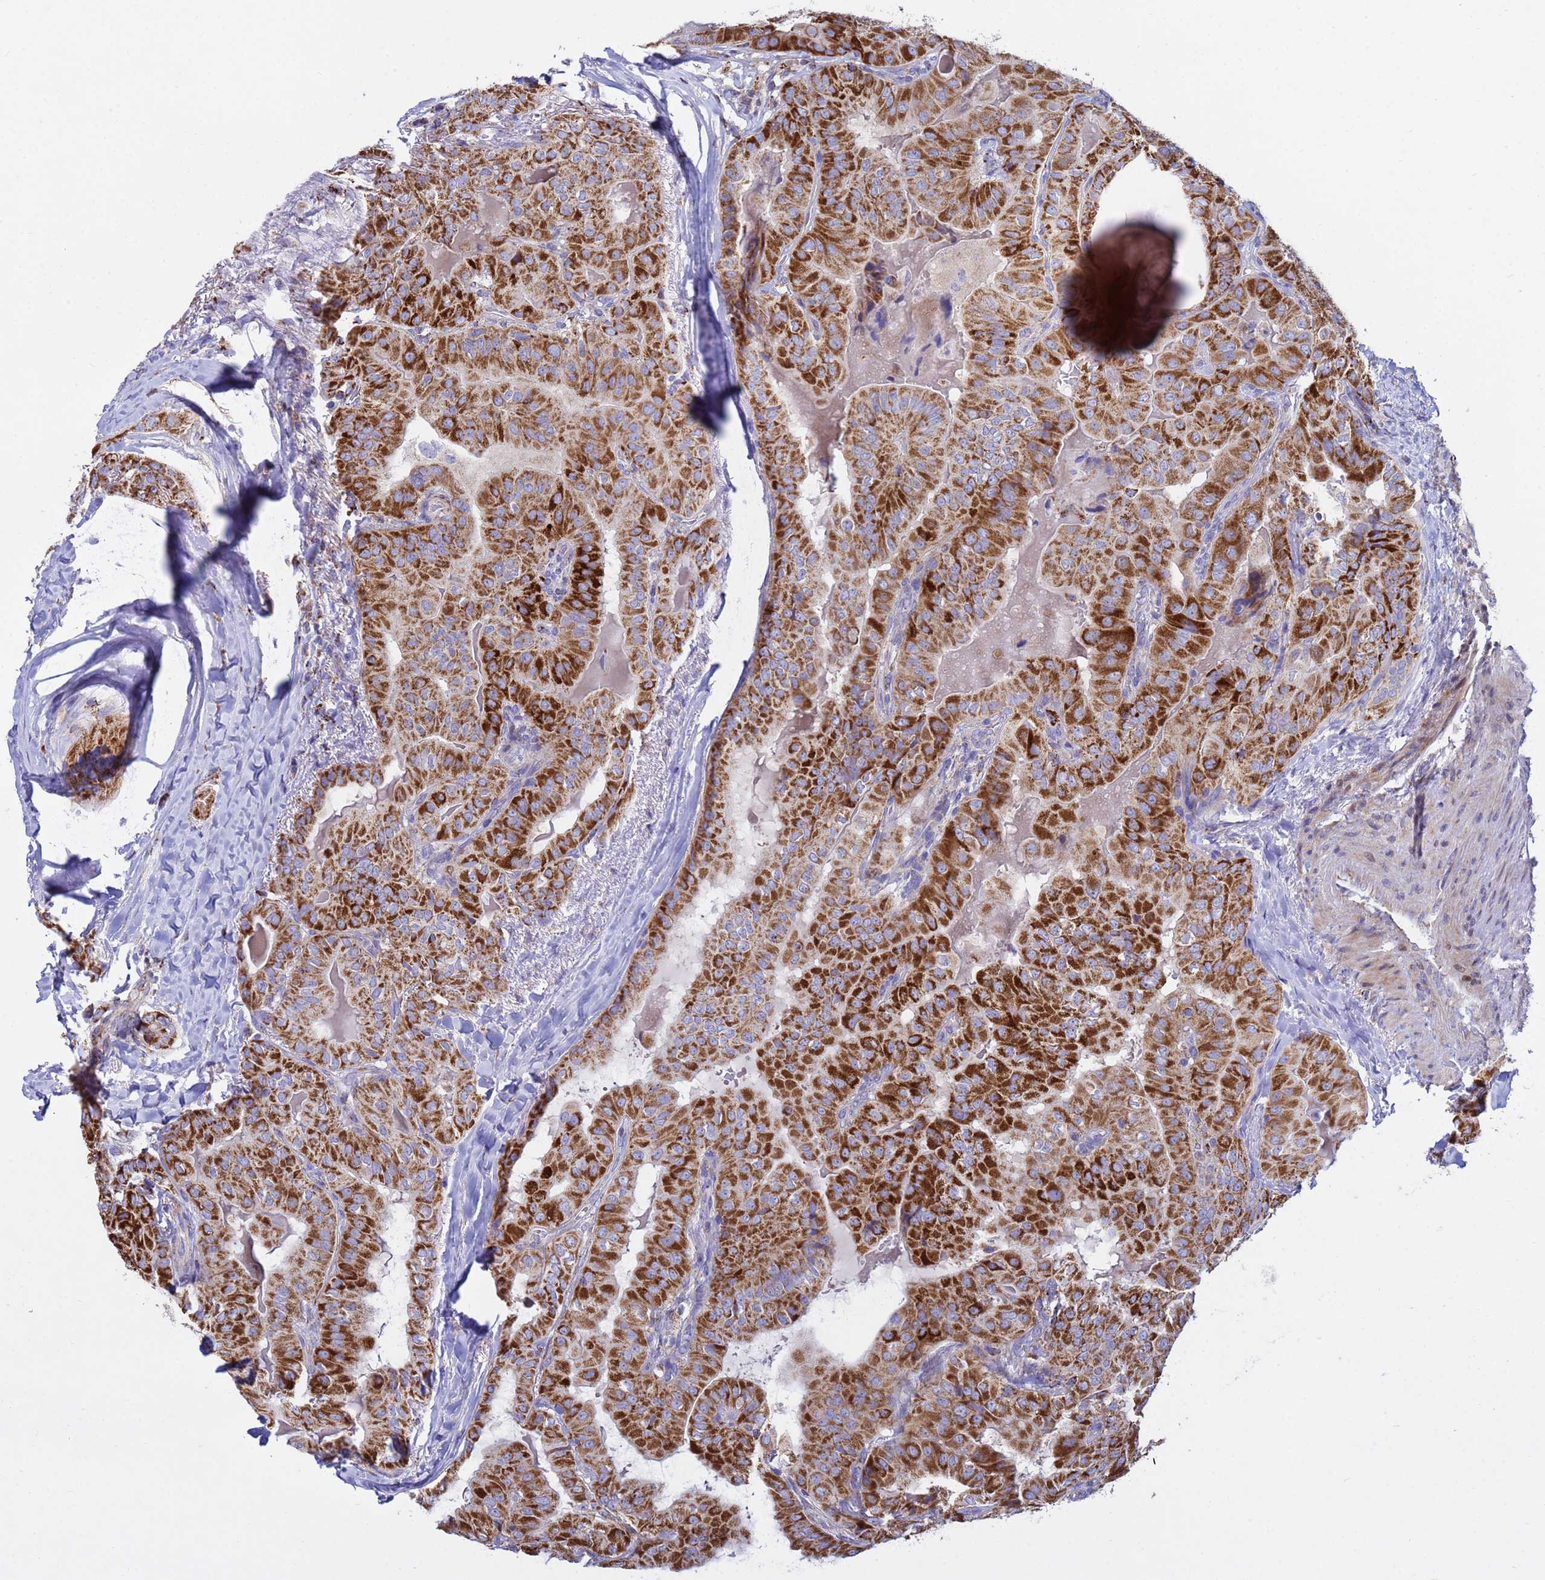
{"staining": {"intensity": "strong", "quantity": ">75%", "location": "cytoplasmic/membranous"}, "tissue": "thyroid cancer", "cell_type": "Tumor cells", "image_type": "cancer", "snomed": [{"axis": "morphology", "description": "Papillary adenocarcinoma, NOS"}, {"axis": "topography", "description": "Thyroid gland"}], "caption": "Protein staining by immunohistochemistry shows strong cytoplasmic/membranous expression in approximately >75% of tumor cells in thyroid papillary adenocarcinoma.", "gene": "TUBGCP3", "patient": {"sex": "female", "age": 68}}